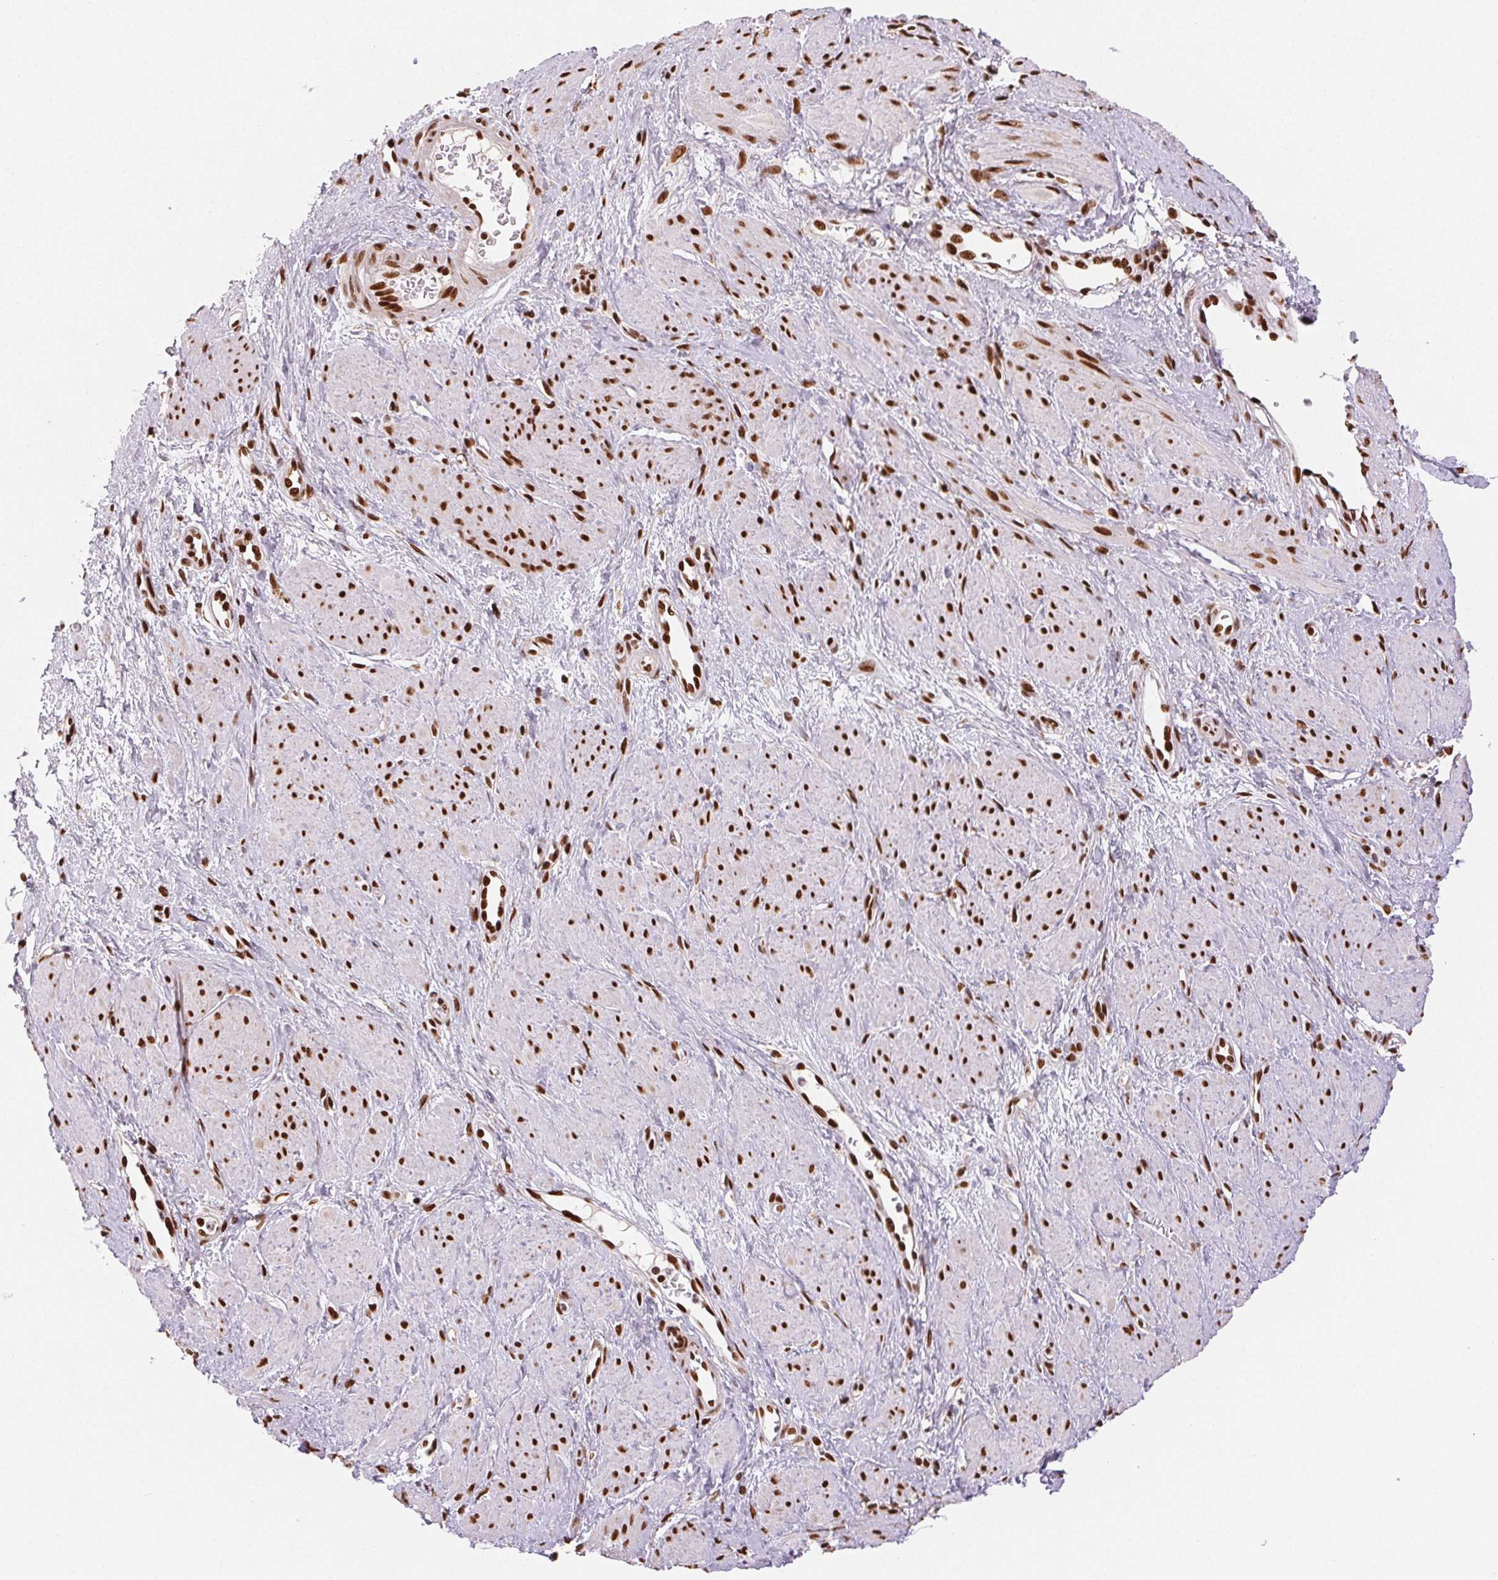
{"staining": {"intensity": "strong", "quantity": ">75%", "location": "nuclear"}, "tissue": "smooth muscle", "cell_type": "Smooth muscle cells", "image_type": "normal", "snomed": [{"axis": "morphology", "description": "Normal tissue, NOS"}, {"axis": "topography", "description": "Smooth muscle"}, {"axis": "topography", "description": "Uterus"}], "caption": "DAB (3,3'-diaminobenzidine) immunohistochemical staining of unremarkable human smooth muscle exhibits strong nuclear protein positivity in approximately >75% of smooth muscle cells.", "gene": "ZNF80", "patient": {"sex": "female", "age": 39}}